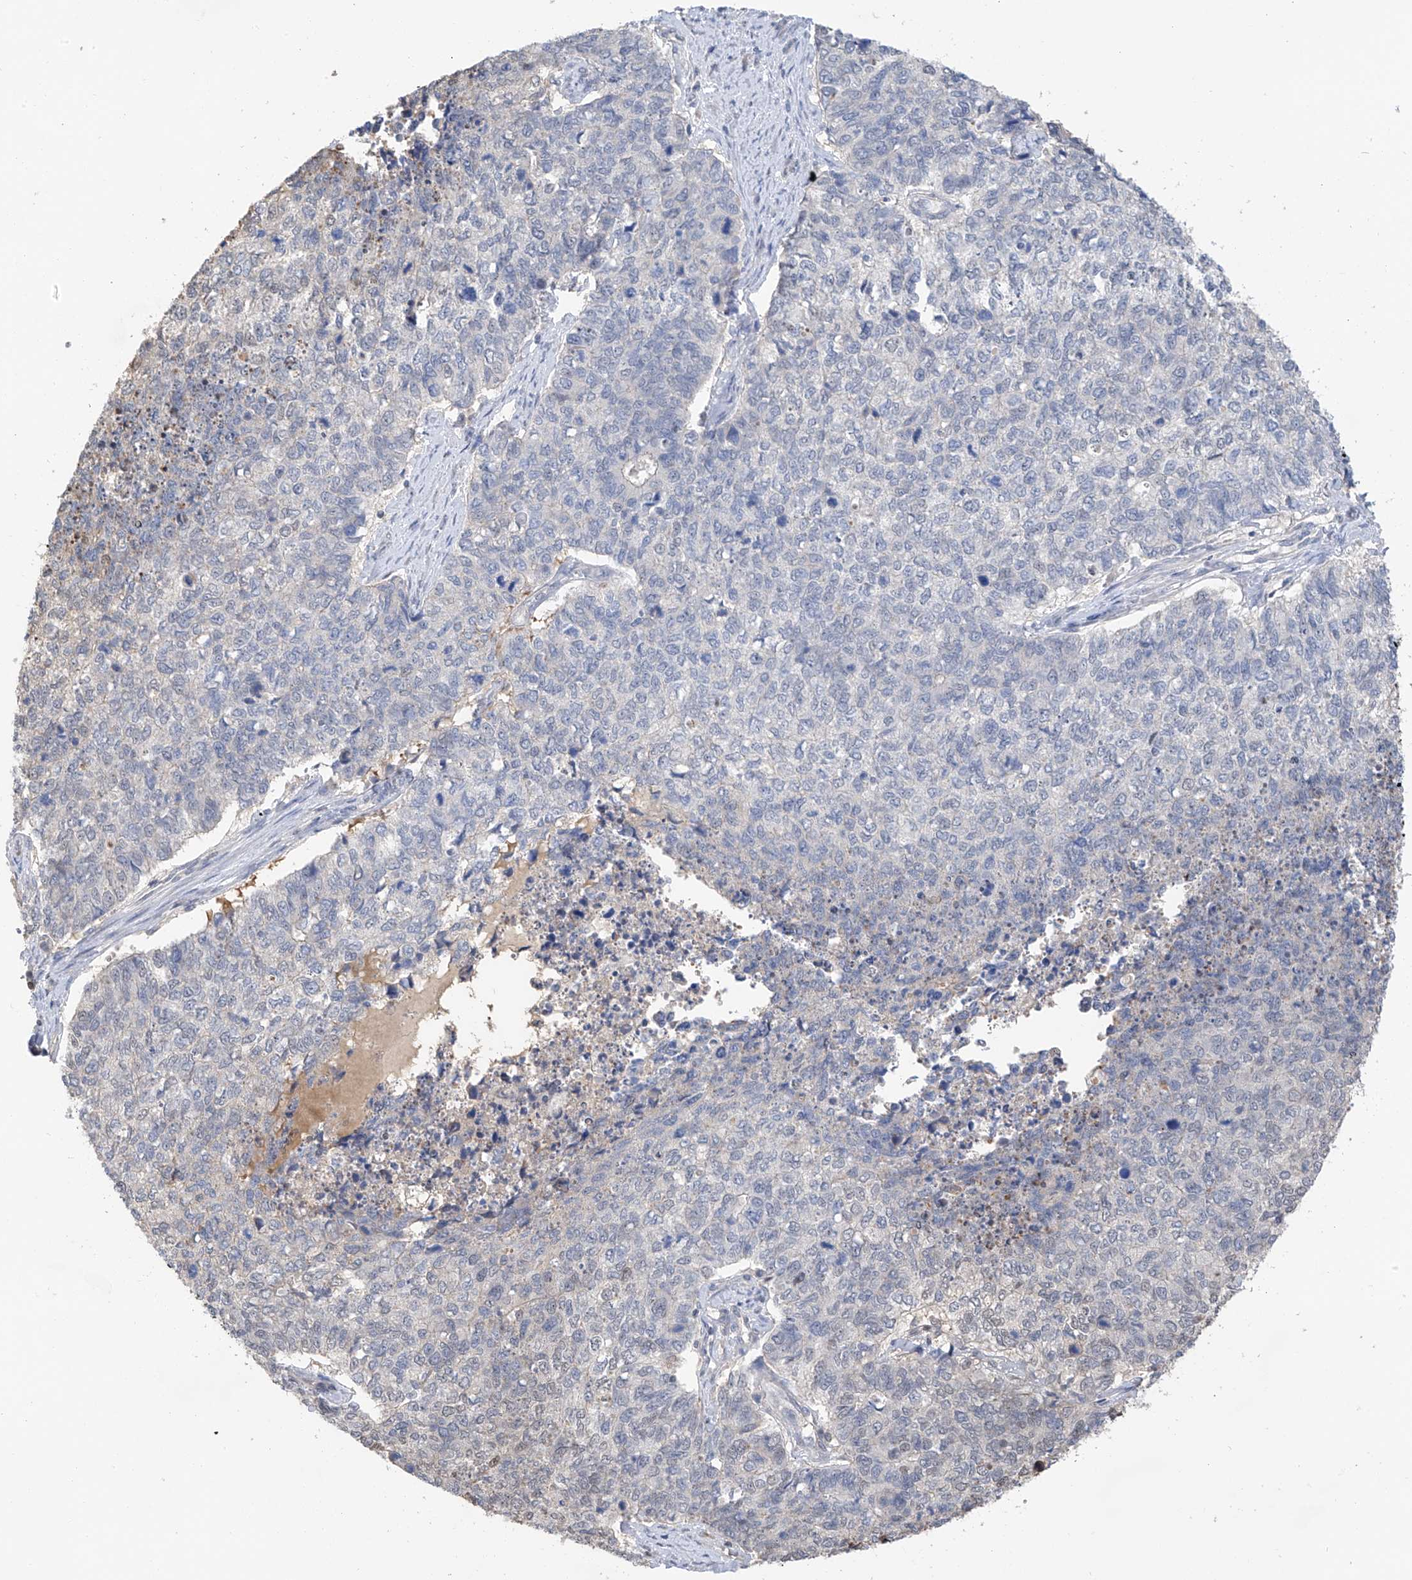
{"staining": {"intensity": "negative", "quantity": "none", "location": "none"}, "tissue": "cervical cancer", "cell_type": "Tumor cells", "image_type": "cancer", "snomed": [{"axis": "morphology", "description": "Squamous cell carcinoma, NOS"}, {"axis": "topography", "description": "Cervix"}], "caption": "An immunohistochemistry photomicrograph of squamous cell carcinoma (cervical) is shown. There is no staining in tumor cells of squamous cell carcinoma (cervical).", "gene": "PMM1", "patient": {"sex": "female", "age": 63}}